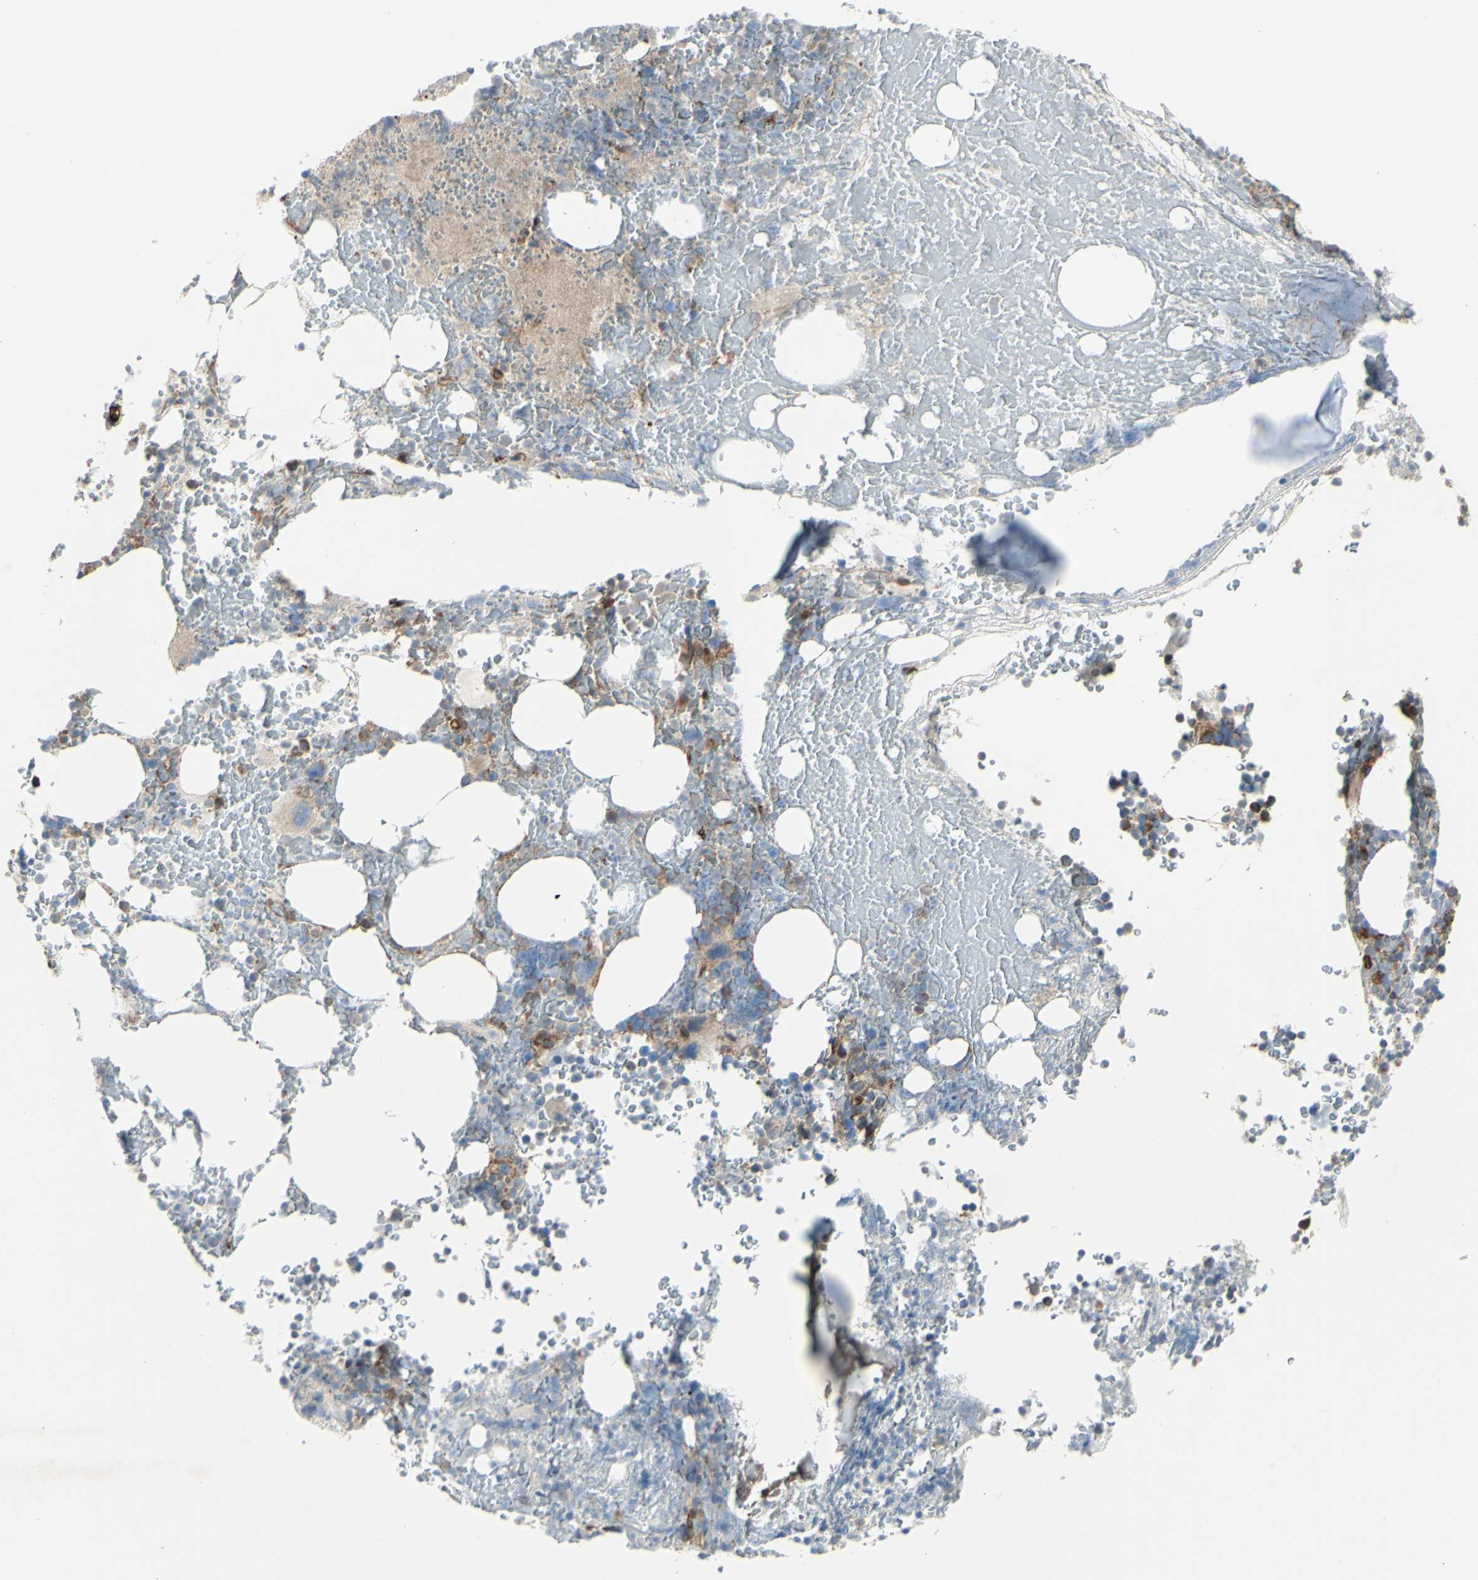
{"staining": {"intensity": "weak", "quantity": "25%-75%", "location": "cytoplasmic/membranous"}, "tissue": "bone marrow", "cell_type": "Hematopoietic cells", "image_type": "normal", "snomed": [{"axis": "morphology", "description": "Normal tissue, NOS"}, {"axis": "topography", "description": "Bone marrow"}], "caption": "Hematopoietic cells demonstrate low levels of weak cytoplasmic/membranous positivity in approximately 25%-75% of cells in benign human bone marrow. (Brightfield microscopy of DAB IHC at high magnification).", "gene": "IGSF9B", "patient": {"sex": "female", "age": 66}}